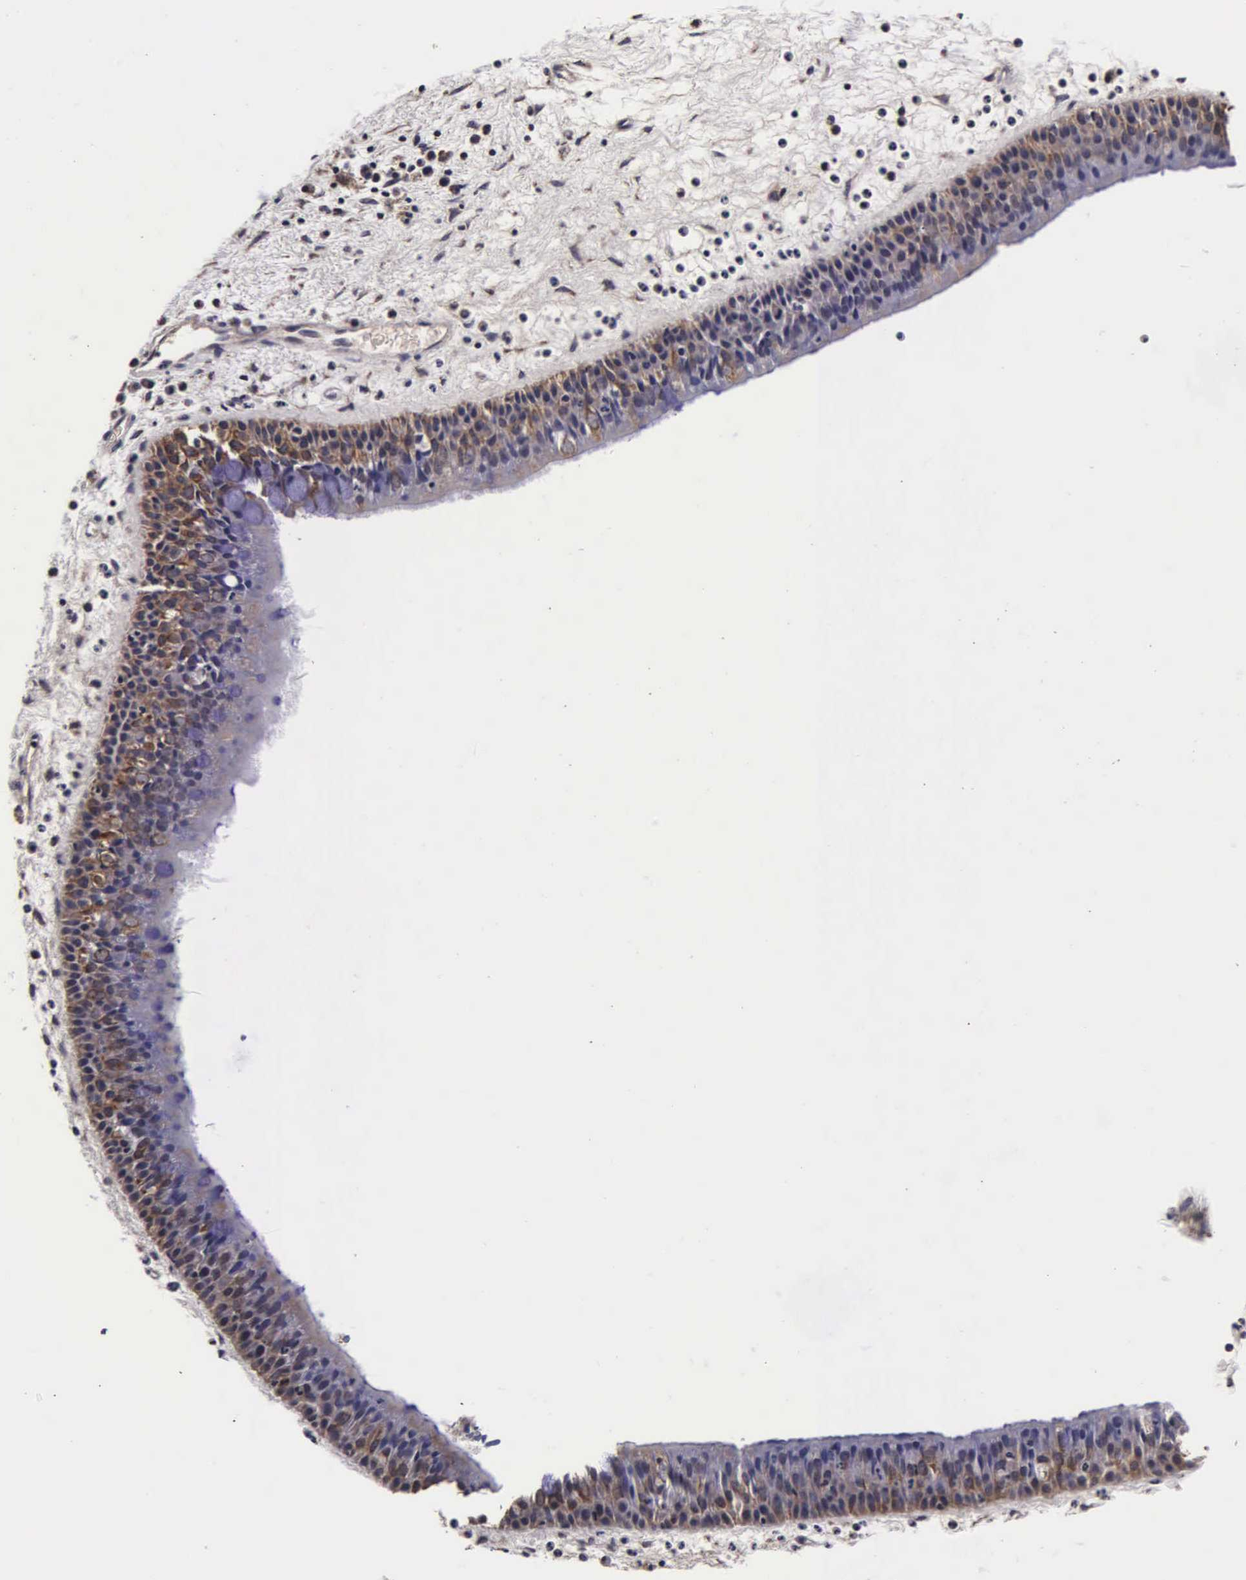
{"staining": {"intensity": "moderate", "quantity": "25%-75%", "location": "cytoplasmic/membranous"}, "tissue": "nasopharynx", "cell_type": "Respiratory epithelial cells", "image_type": "normal", "snomed": [{"axis": "morphology", "description": "Normal tissue, NOS"}, {"axis": "topography", "description": "Nasopharynx"}], "caption": "DAB immunohistochemical staining of unremarkable human nasopharynx exhibits moderate cytoplasmic/membranous protein expression in about 25%-75% of respiratory epithelial cells.", "gene": "PSMA3", "patient": {"sex": "male", "age": 63}}